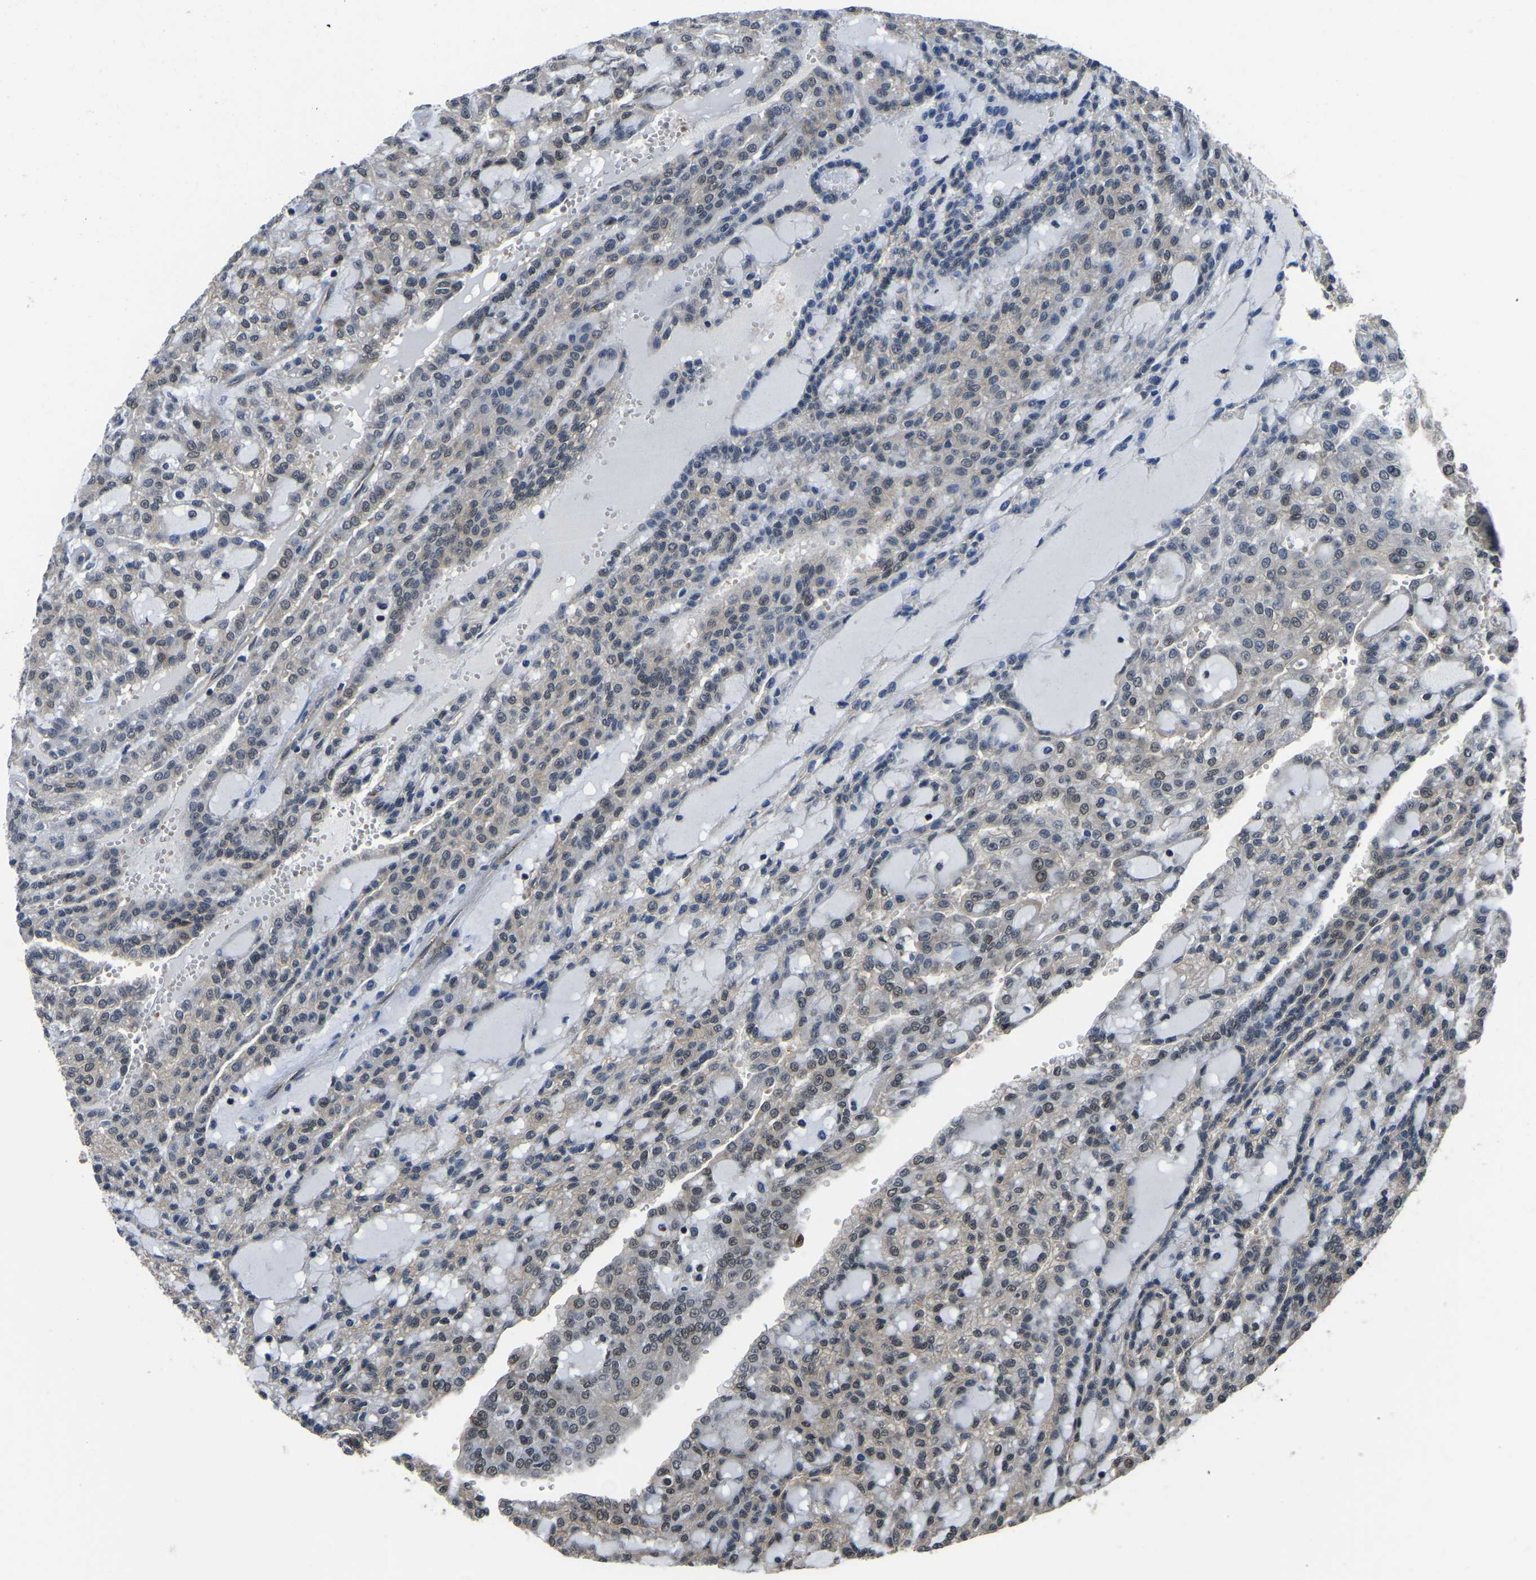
{"staining": {"intensity": "weak", "quantity": ">75%", "location": "nuclear"}, "tissue": "renal cancer", "cell_type": "Tumor cells", "image_type": "cancer", "snomed": [{"axis": "morphology", "description": "Adenocarcinoma, NOS"}, {"axis": "topography", "description": "Kidney"}], "caption": "Human renal adenocarcinoma stained with a protein marker shows weak staining in tumor cells.", "gene": "DFFA", "patient": {"sex": "male", "age": 63}}